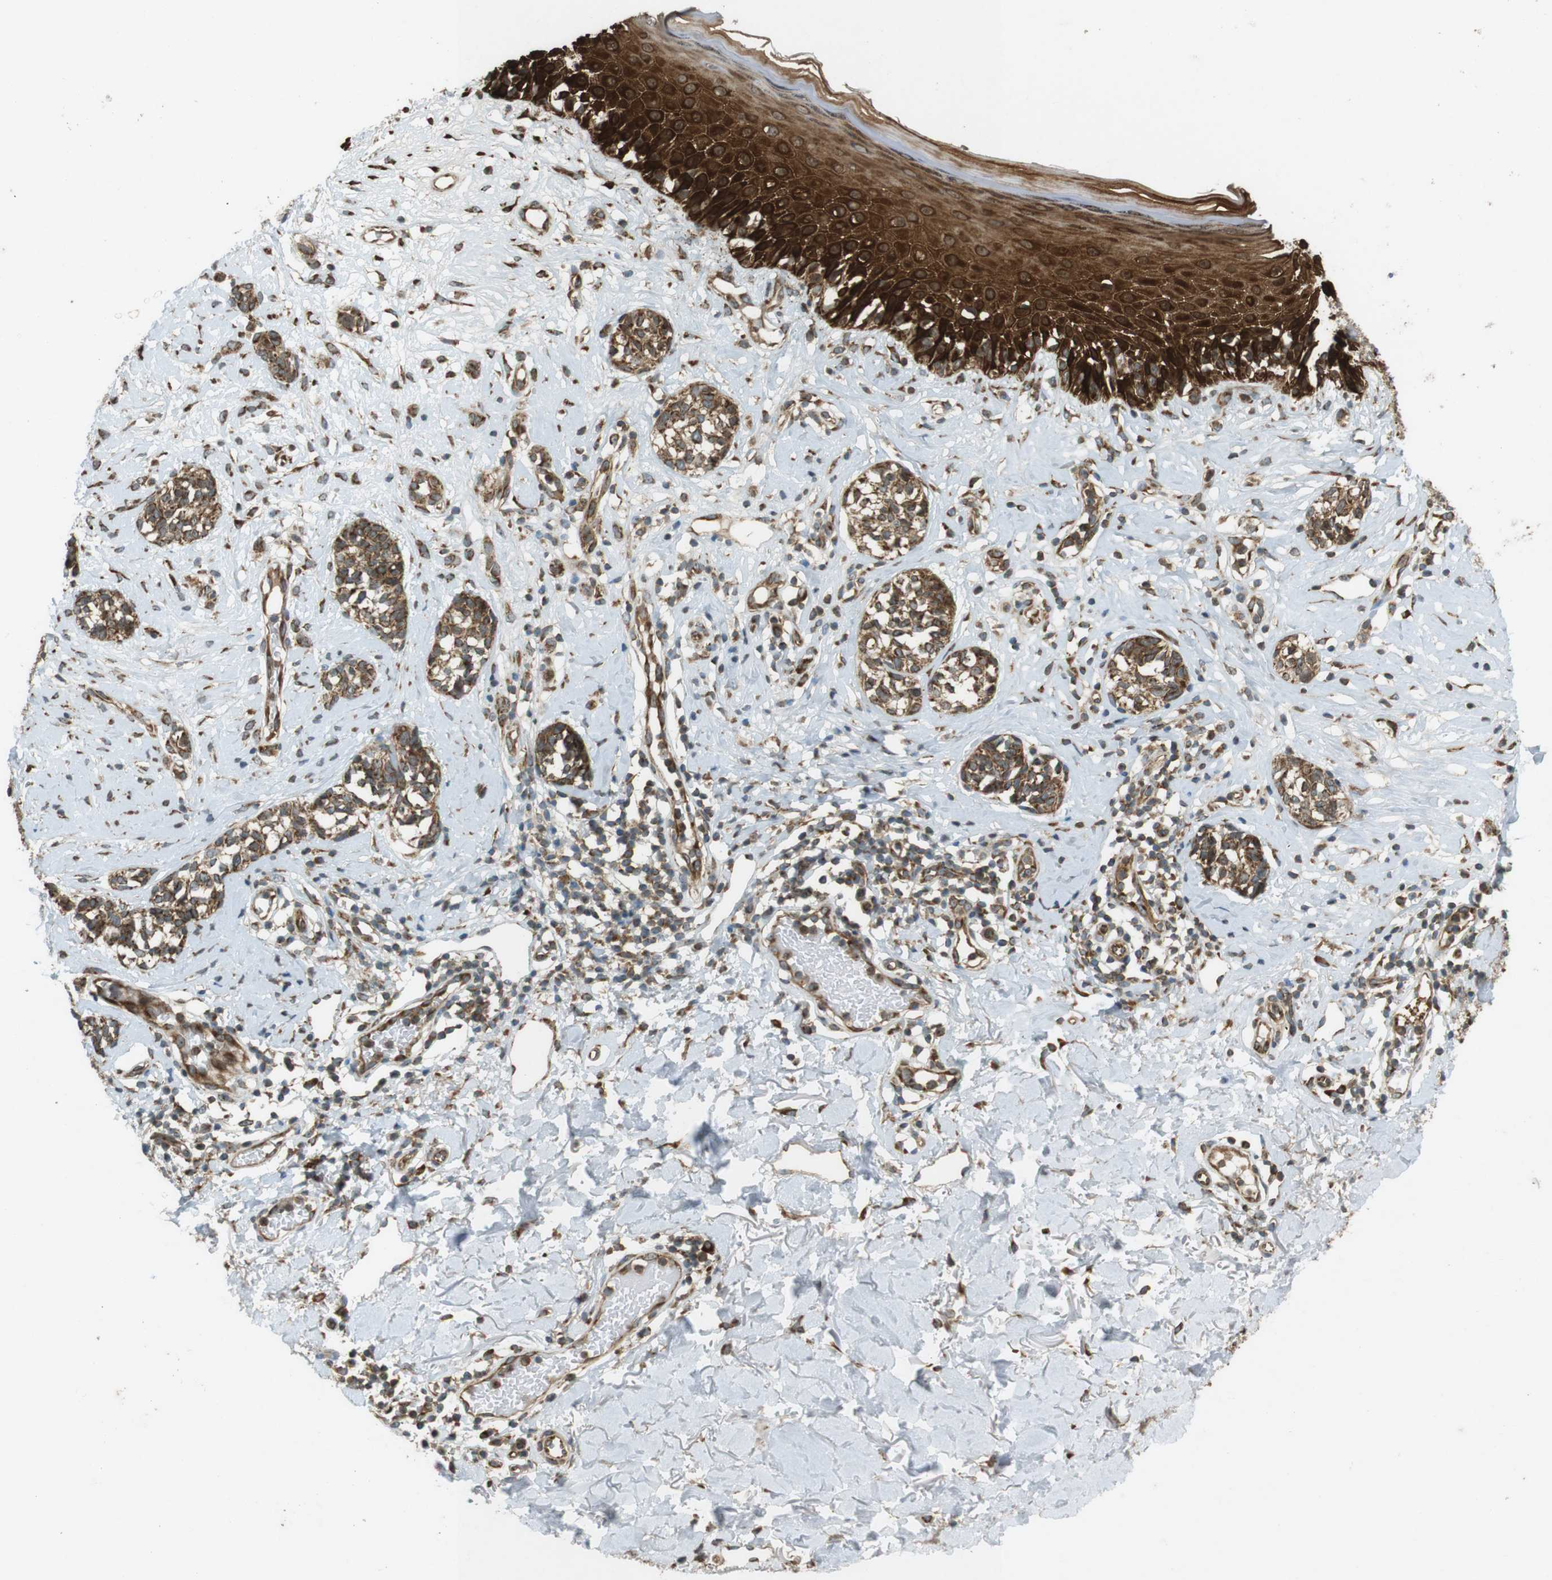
{"staining": {"intensity": "moderate", "quantity": ">75%", "location": "cytoplasmic/membranous"}, "tissue": "melanoma", "cell_type": "Tumor cells", "image_type": "cancer", "snomed": [{"axis": "morphology", "description": "Malignant melanoma, NOS"}, {"axis": "topography", "description": "Skin"}], "caption": "Brown immunohistochemical staining in melanoma reveals moderate cytoplasmic/membranous staining in approximately >75% of tumor cells. (DAB IHC with brightfield microscopy, high magnification).", "gene": "SLC41A1", "patient": {"sex": "male", "age": 64}}